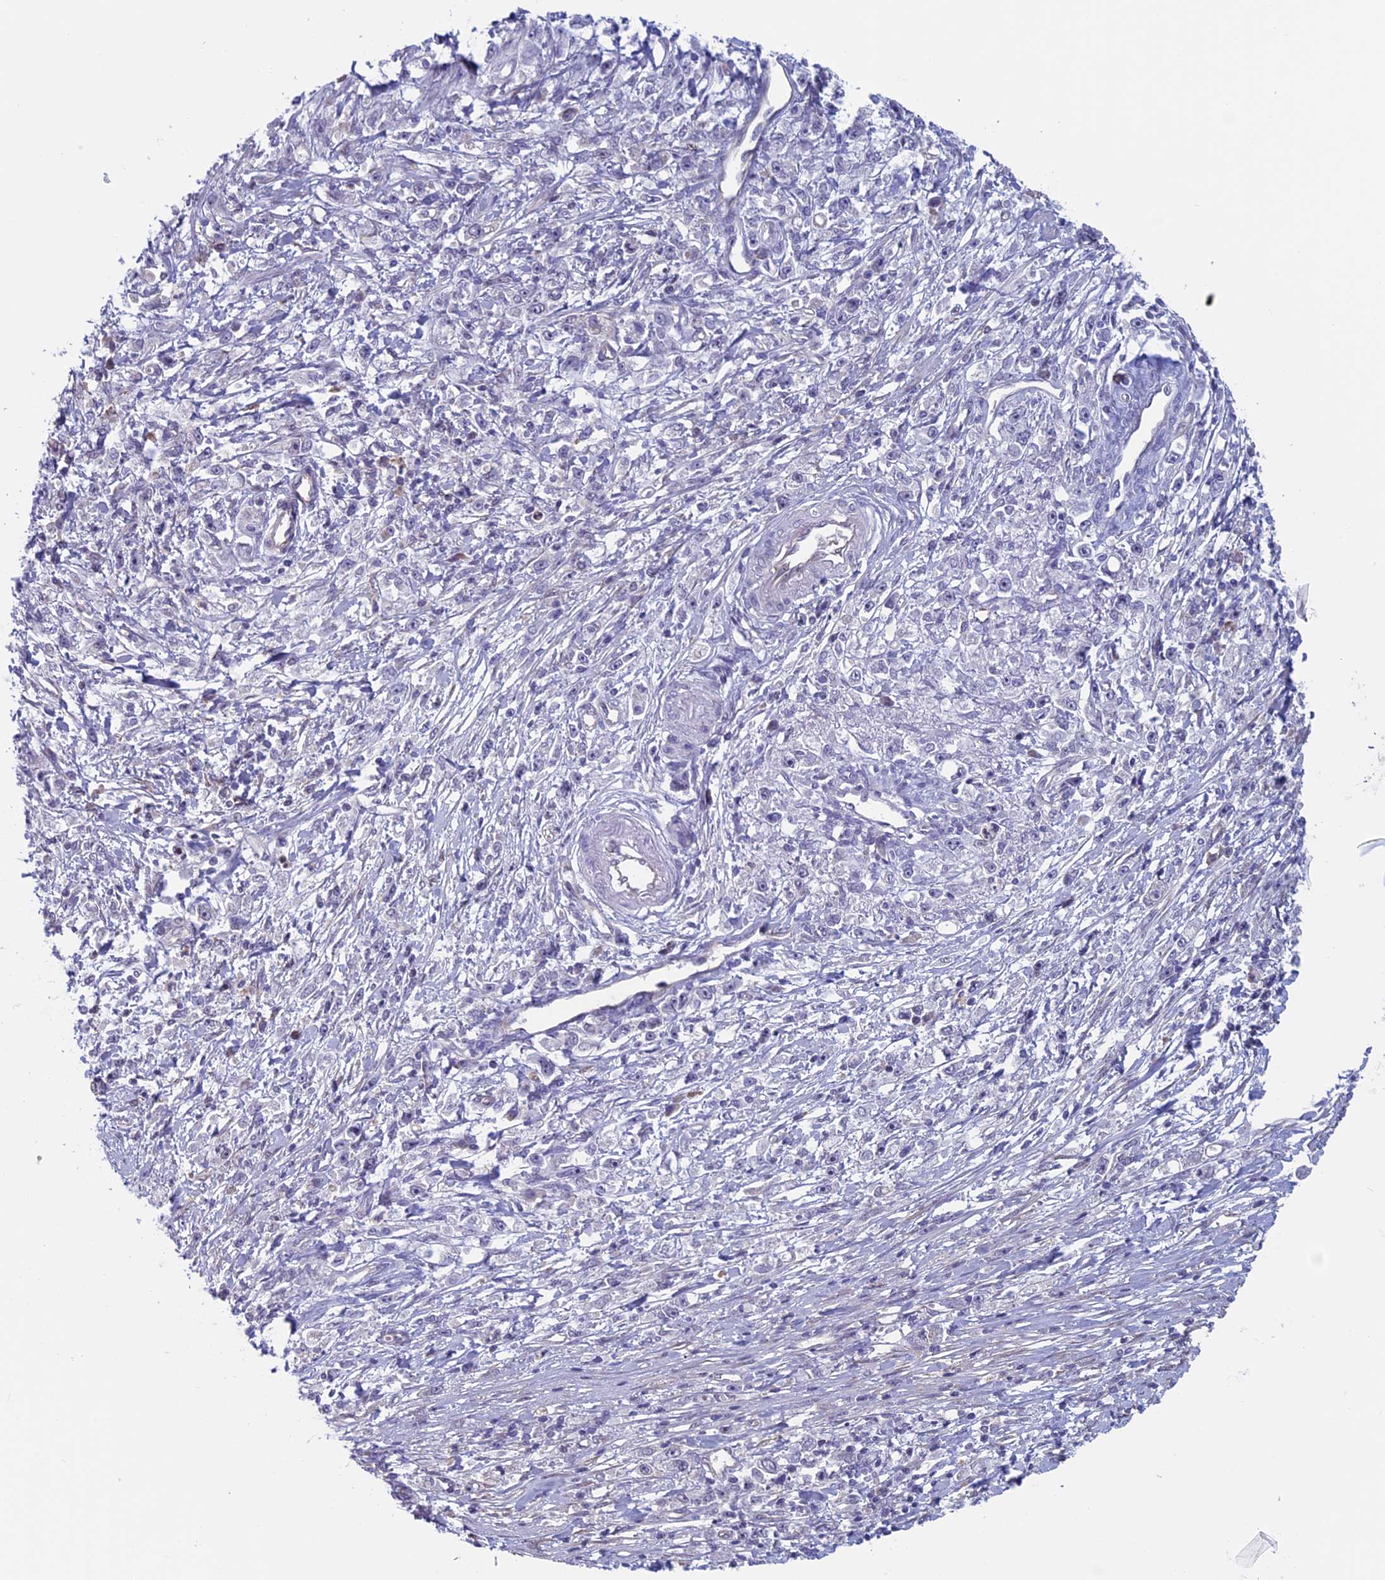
{"staining": {"intensity": "negative", "quantity": "none", "location": "none"}, "tissue": "stomach cancer", "cell_type": "Tumor cells", "image_type": "cancer", "snomed": [{"axis": "morphology", "description": "Adenocarcinoma, NOS"}, {"axis": "topography", "description": "Stomach"}], "caption": "Image shows no significant protein positivity in tumor cells of stomach adenocarcinoma.", "gene": "SLC1A6", "patient": {"sex": "female", "age": 59}}